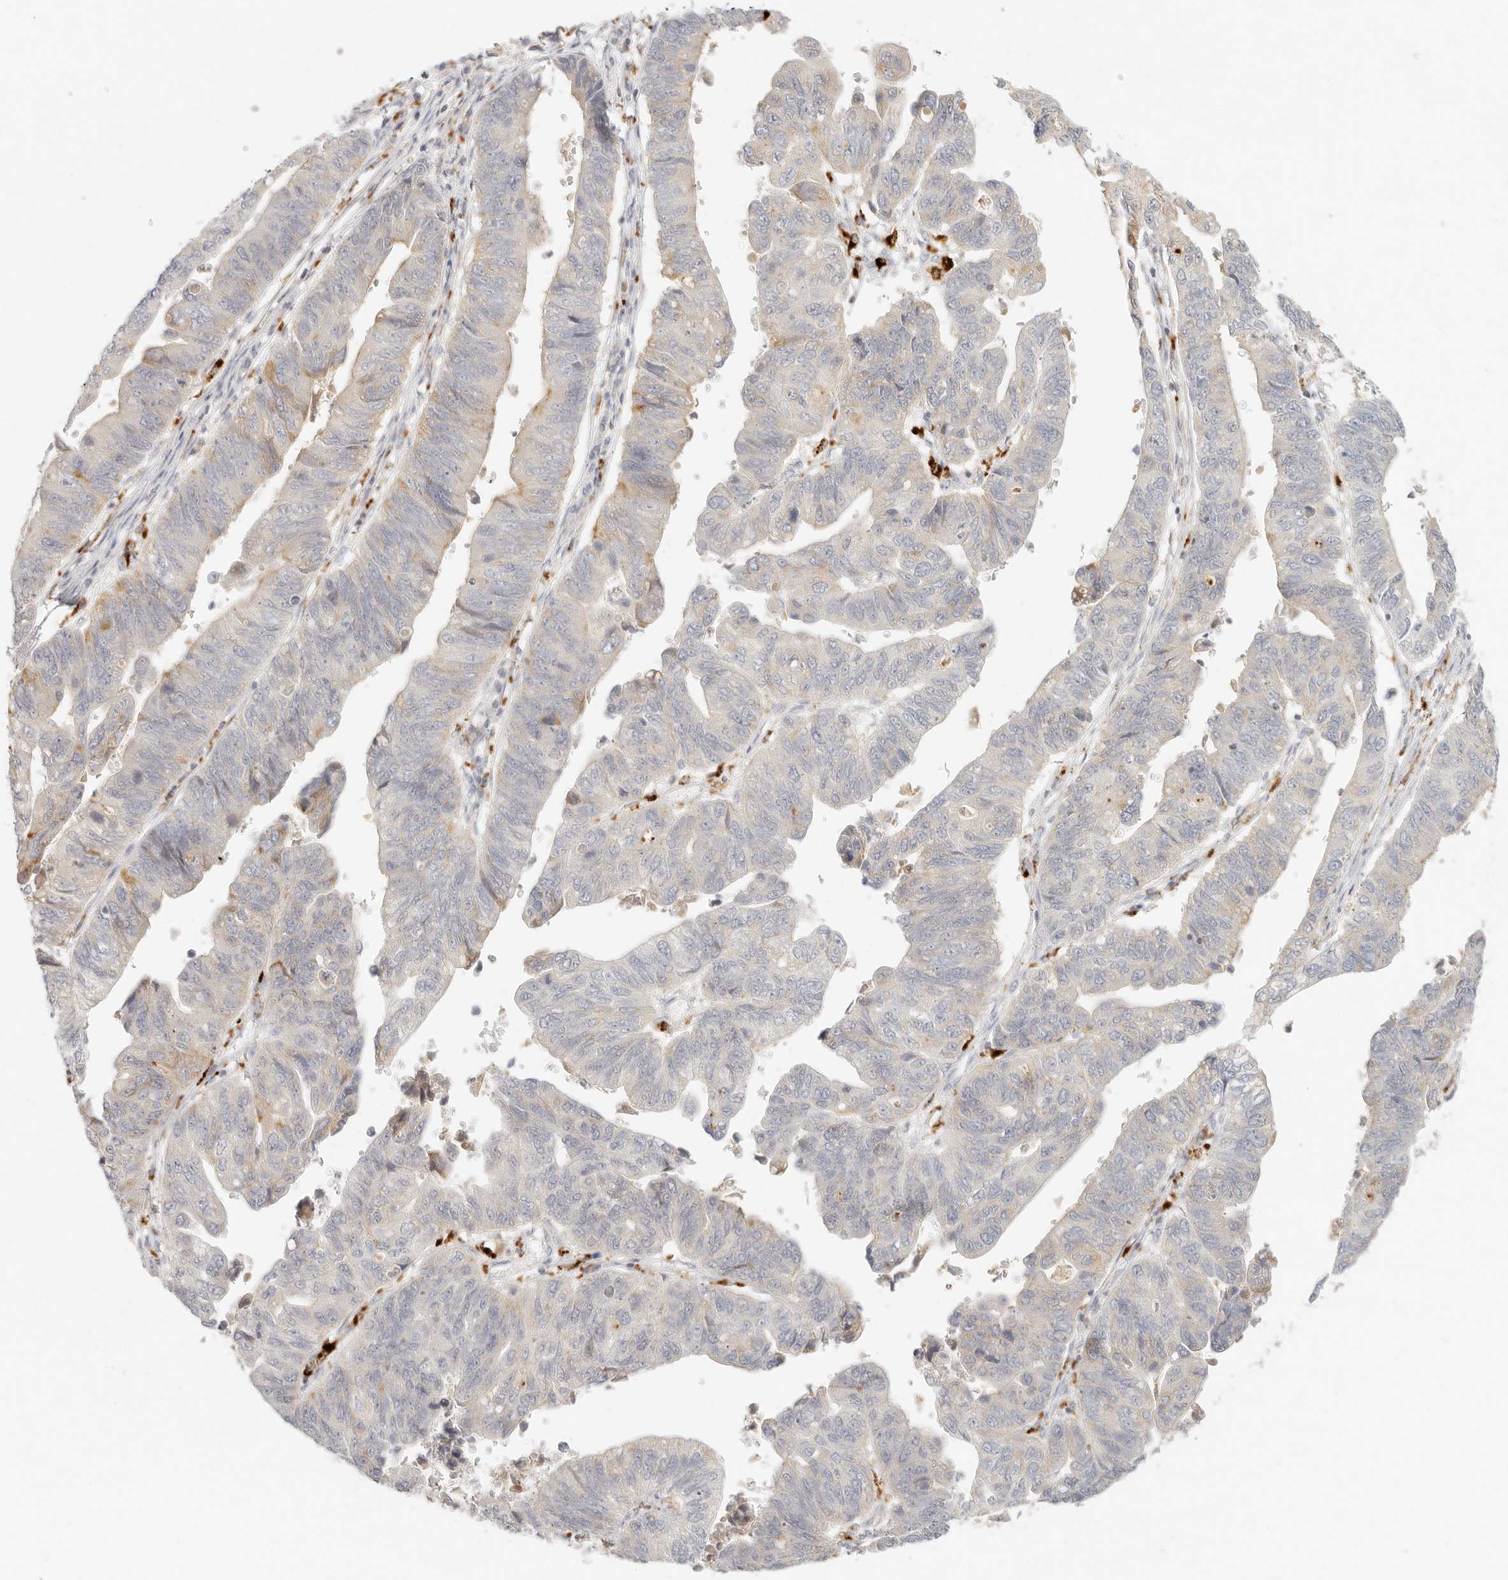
{"staining": {"intensity": "weak", "quantity": "<25%", "location": "cytoplasmic/membranous"}, "tissue": "stomach cancer", "cell_type": "Tumor cells", "image_type": "cancer", "snomed": [{"axis": "morphology", "description": "Adenocarcinoma, NOS"}, {"axis": "topography", "description": "Stomach"}], "caption": "This image is of stomach cancer (adenocarcinoma) stained with immunohistochemistry (IHC) to label a protein in brown with the nuclei are counter-stained blue. There is no expression in tumor cells.", "gene": "RNASET2", "patient": {"sex": "male", "age": 59}}